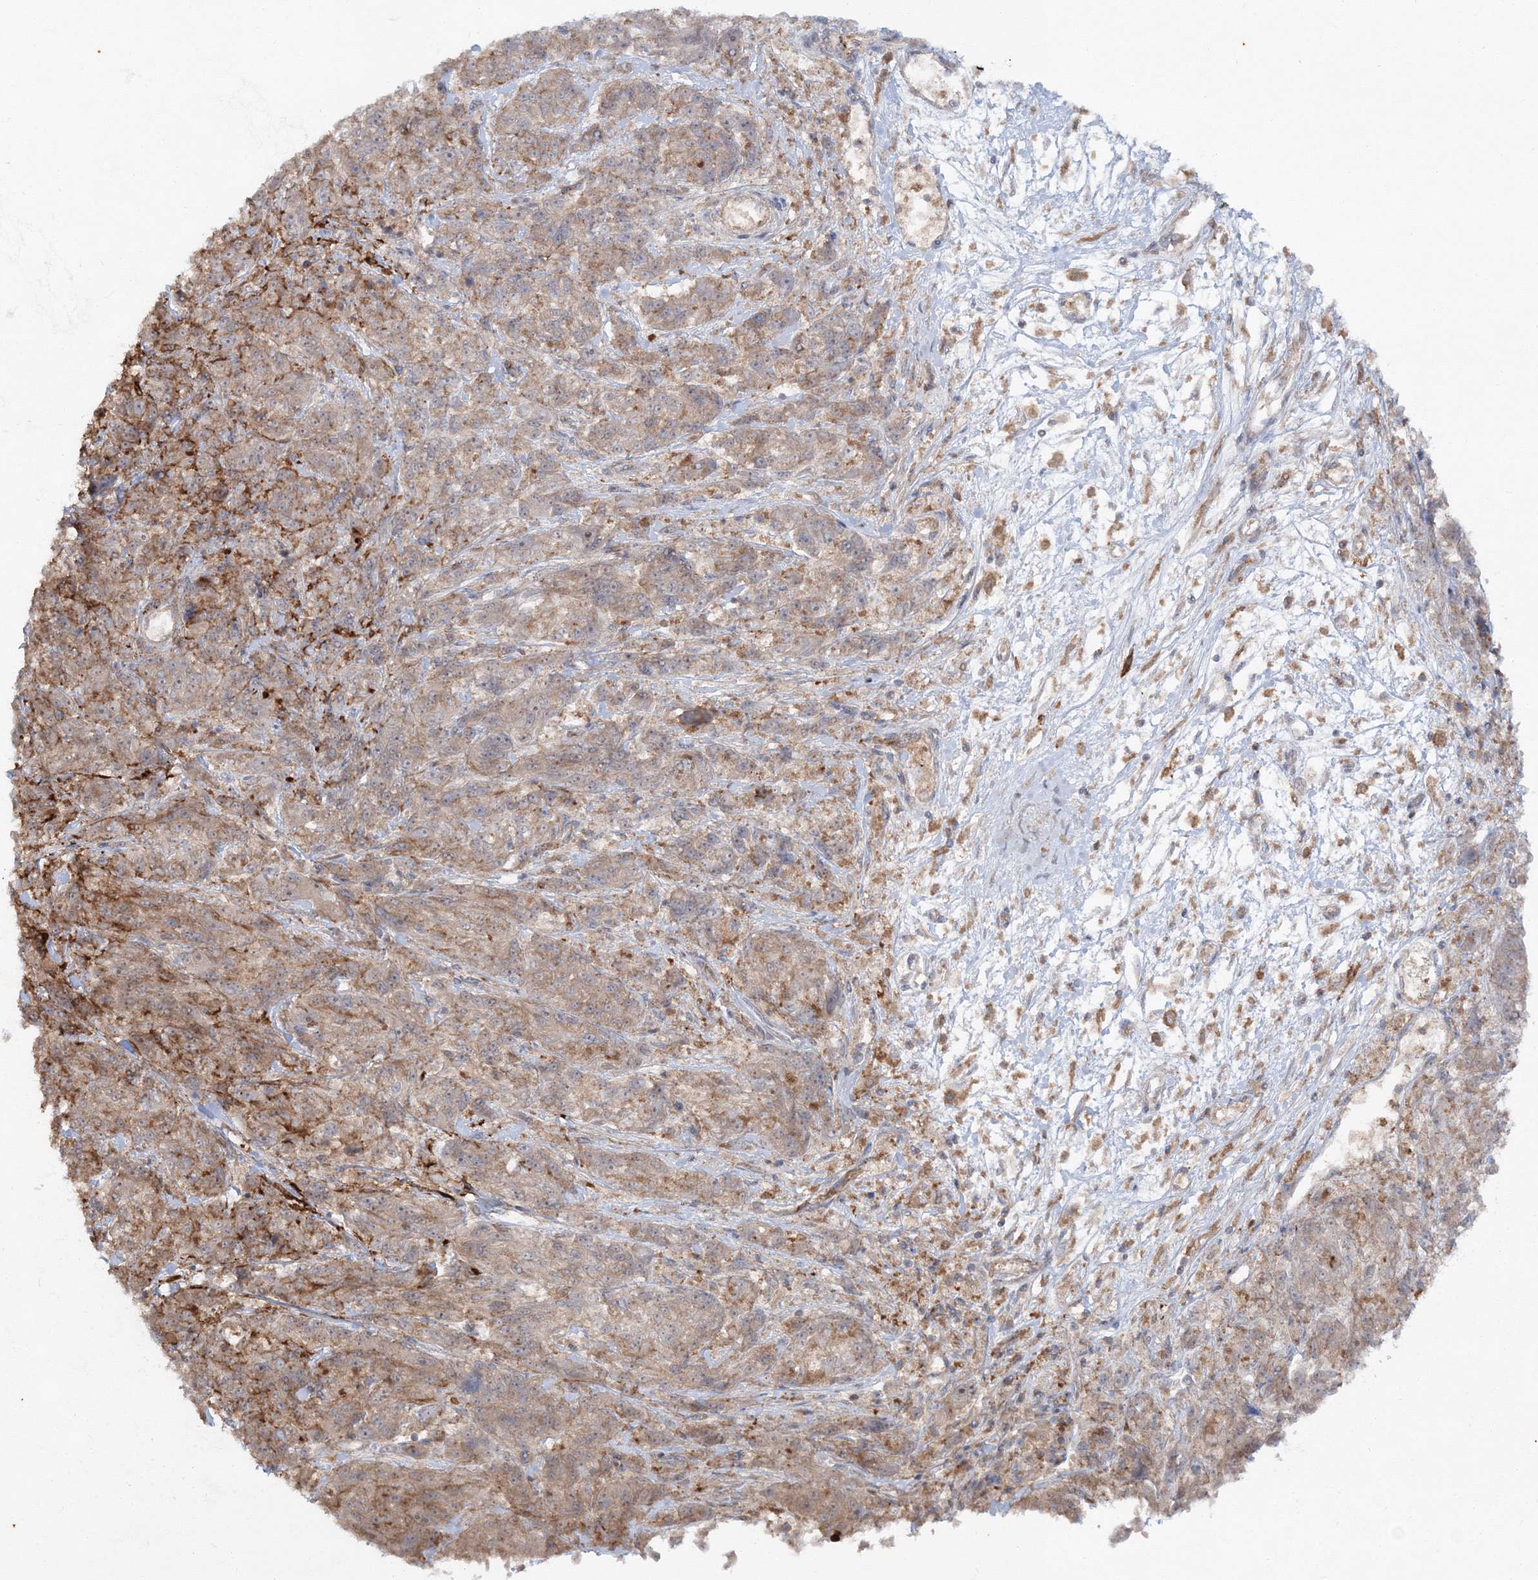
{"staining": {"intensity": "weak", "quantity": "<25%", "location": "cytoplasmic/membranous"}, "tissue": "melanoma", "cell_type": "Tumor cells", "image_type": "cancer", "snomed": [{"axis": "morphology", "description": "Malignant melanoma, NOS"}, {"axis": "topography", "description": "Skin"}], "caption": "An IHC histopathology image of malignant melanoma is shown. There is no staining in tumor cells of malignant melanoma.", "gene": "PCBD2", "patient": {"sex": "male", "age": 53}}